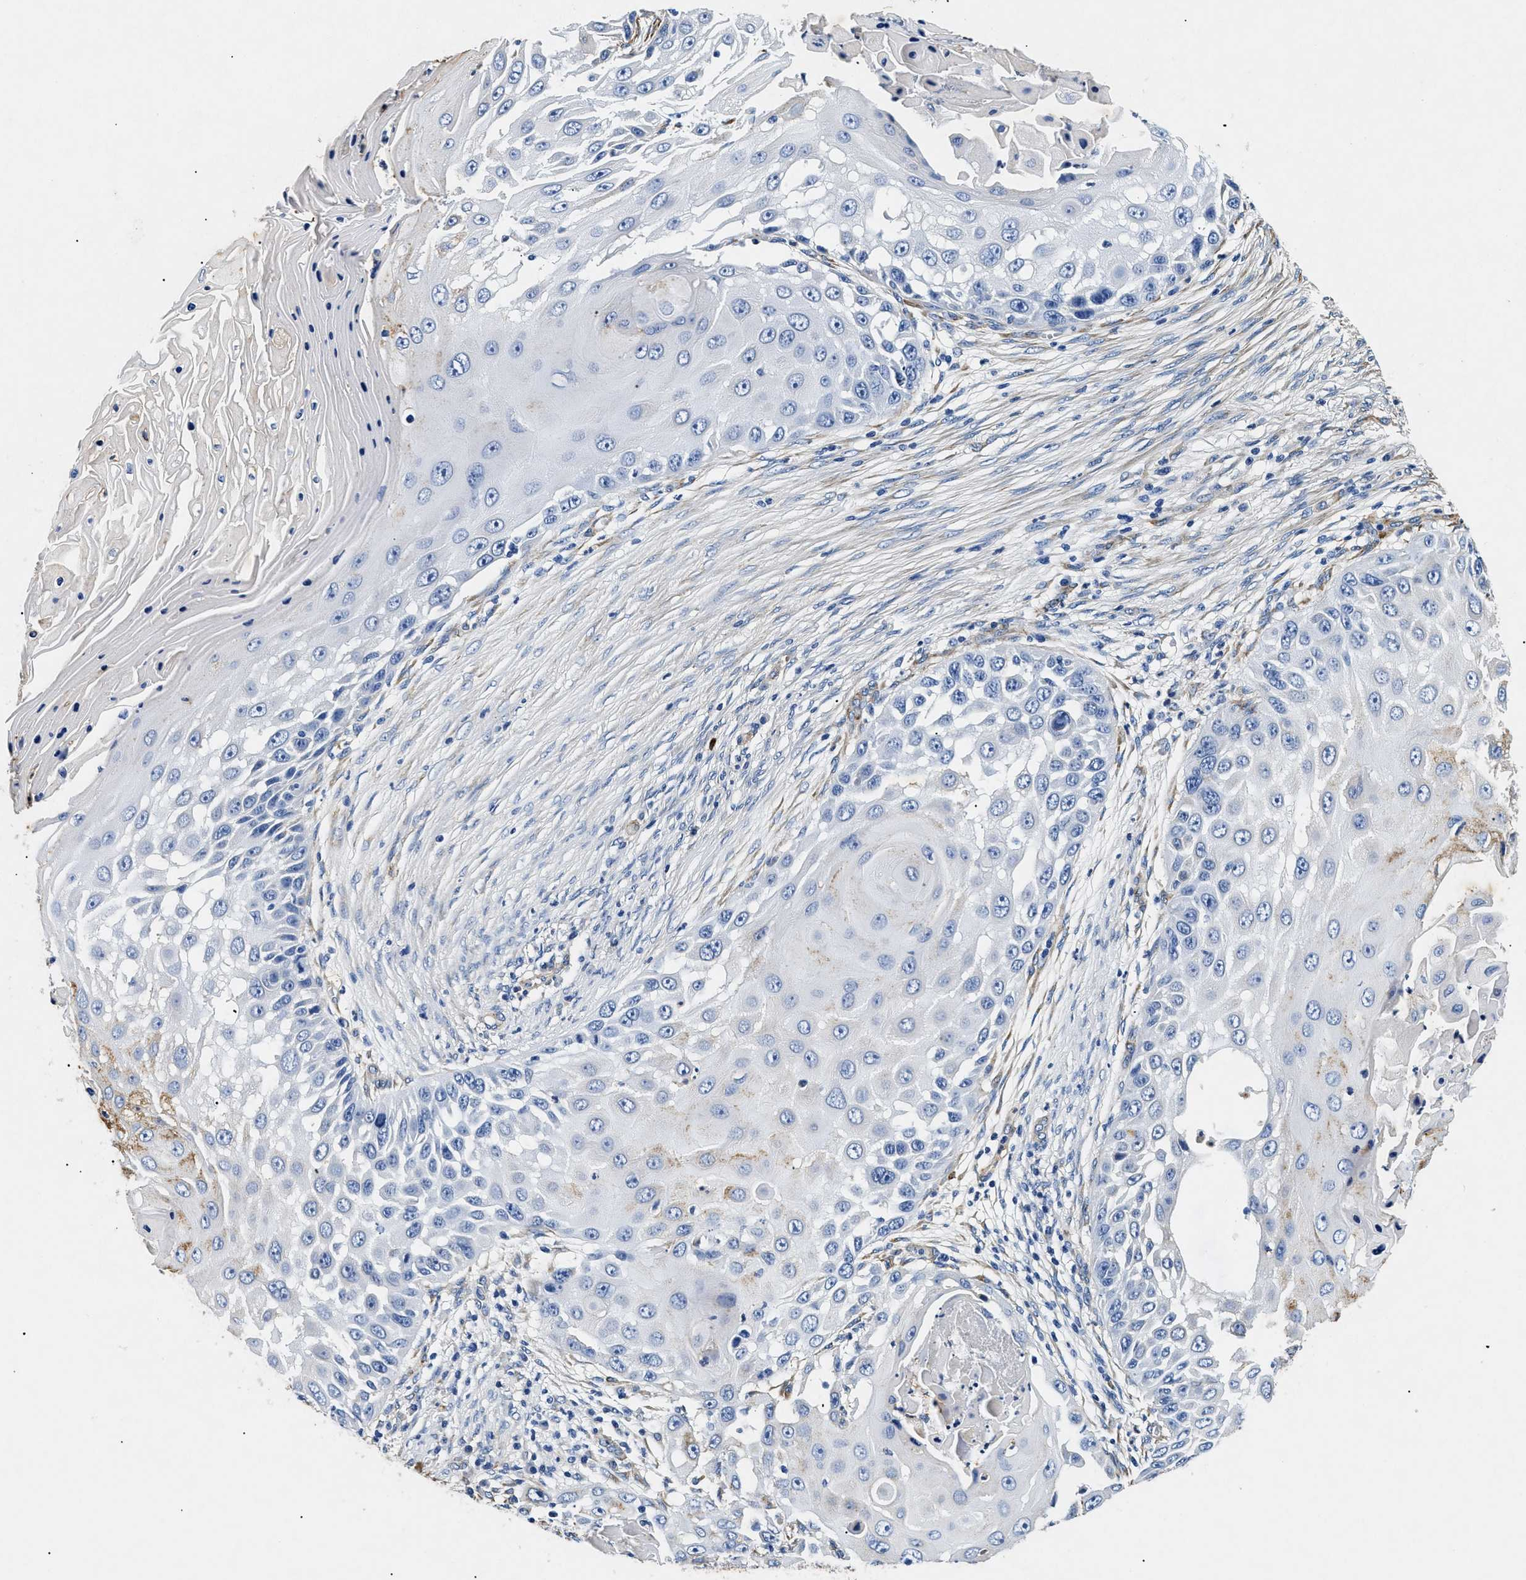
{"staining": {"intensity": "moderate", "quantity": "<25%", "location": "cytoplasmic/membranous"}, "tissue": "skin cancer", "cell_type": "Tumor cells", "image_type": "cancer", "snomed": [{"axis": "morphology", "description": "Squamous cell carcinoma, NOS"}, {"axis": "topography", "description": "Skin"}], "caption": "Immunohistochemistry of human skin cancer (squamous cell carcinoma) exhibits low levels of moderate cytoplasmic/membranous staining in about <25% of tumor cells.", "gene": "LAMA3", "patient": {"sex": "female", "age": 44}}